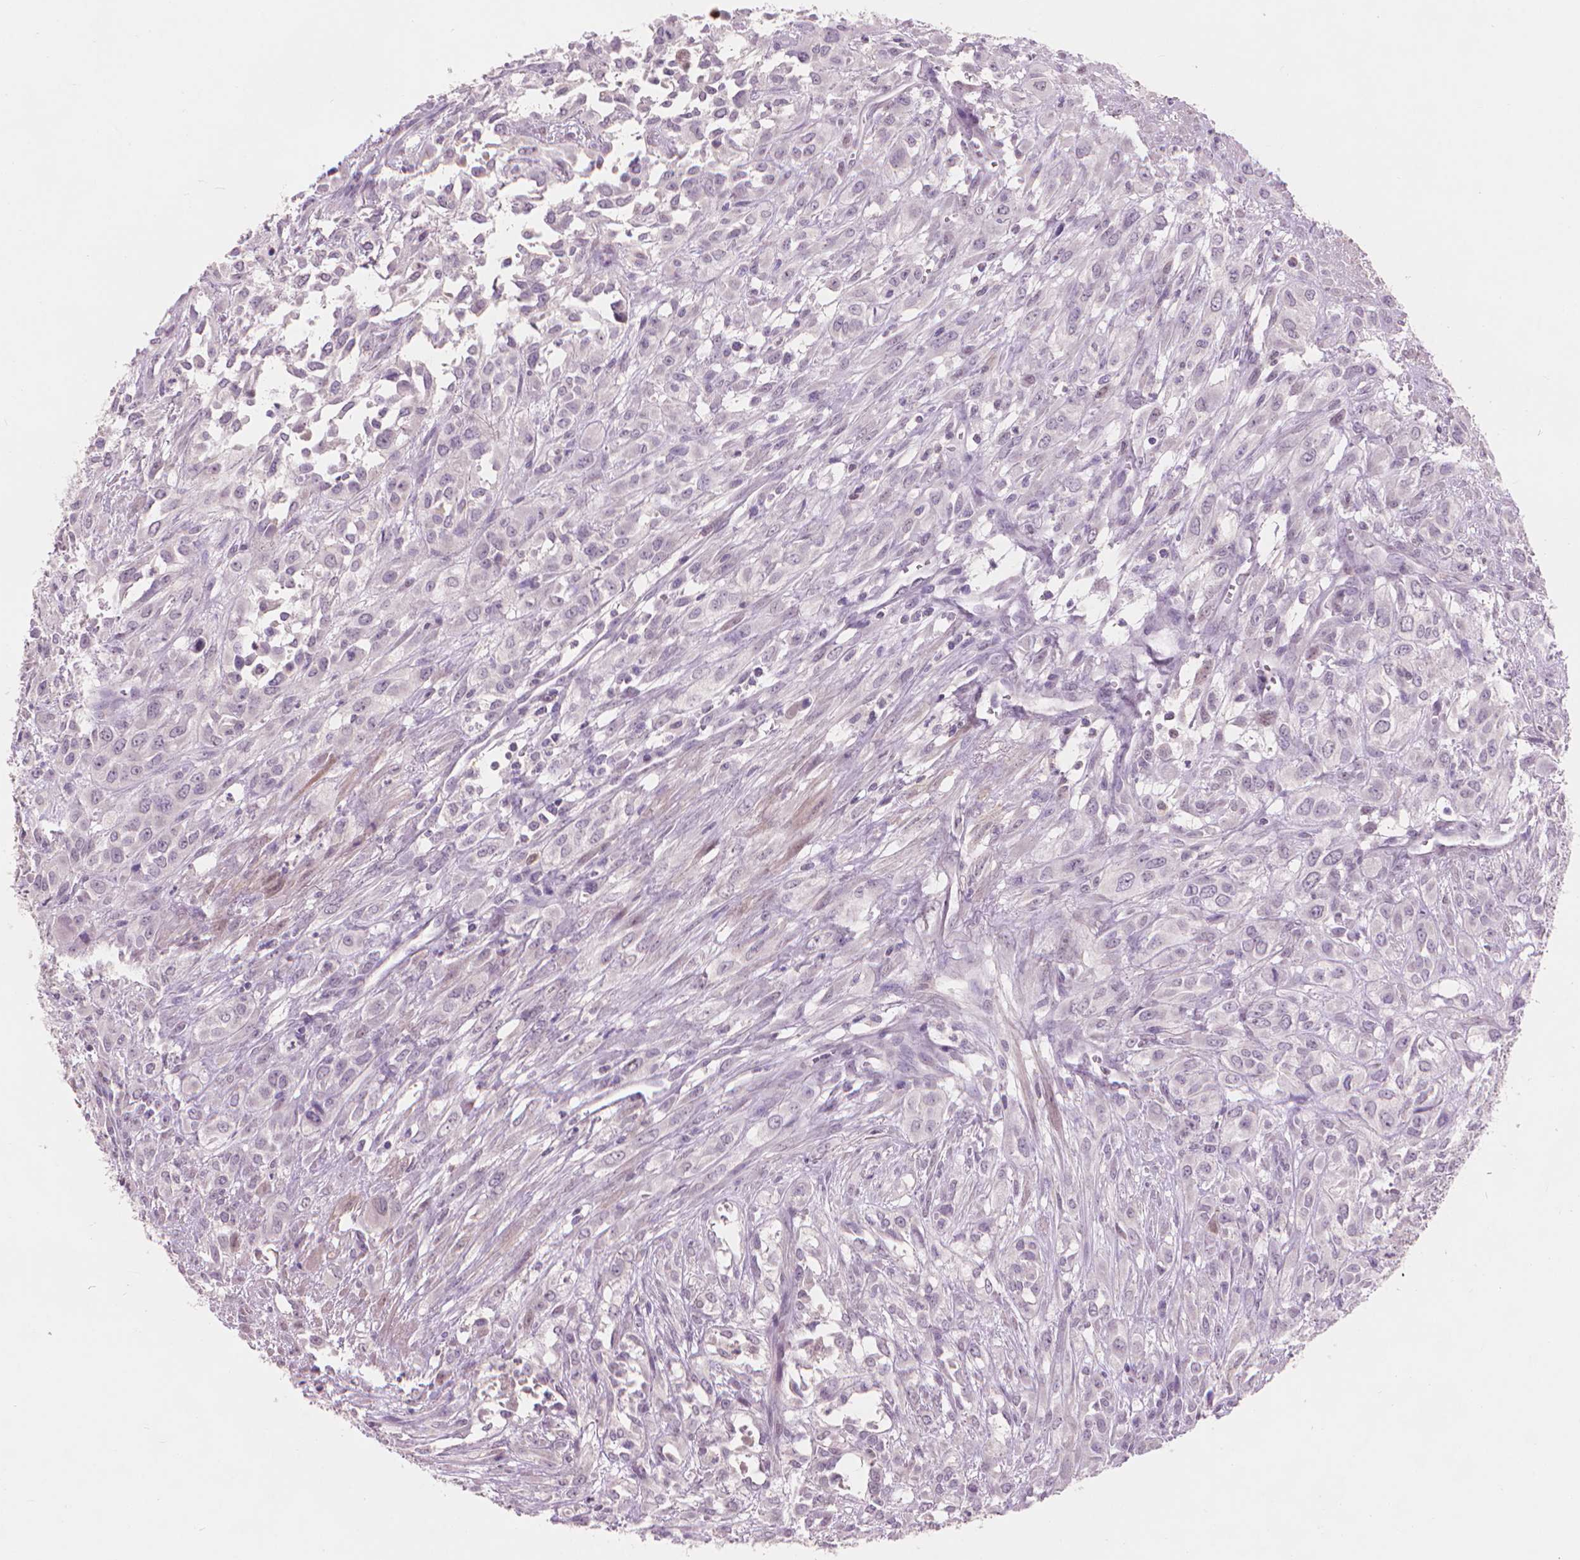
{"staining": {"intensity": "negative", "quantity": "none", "location": "none"}, "tissue": "urothelial cancer", "cell_type": "Tumor cells", "image_type": "cancer", "snomed": [{"axis": "morphology", "description": "Urothelial carcinoma, High grade"}, {"axis": "topography", "description": "Urinary bladder"}], "caption": "Histopathology image shows no protein expression in tumor cells of urothelial carcinoma (high-grade) tissue.", "gene": "ENO2", "patient": {"sex": "male", "age": 67}}